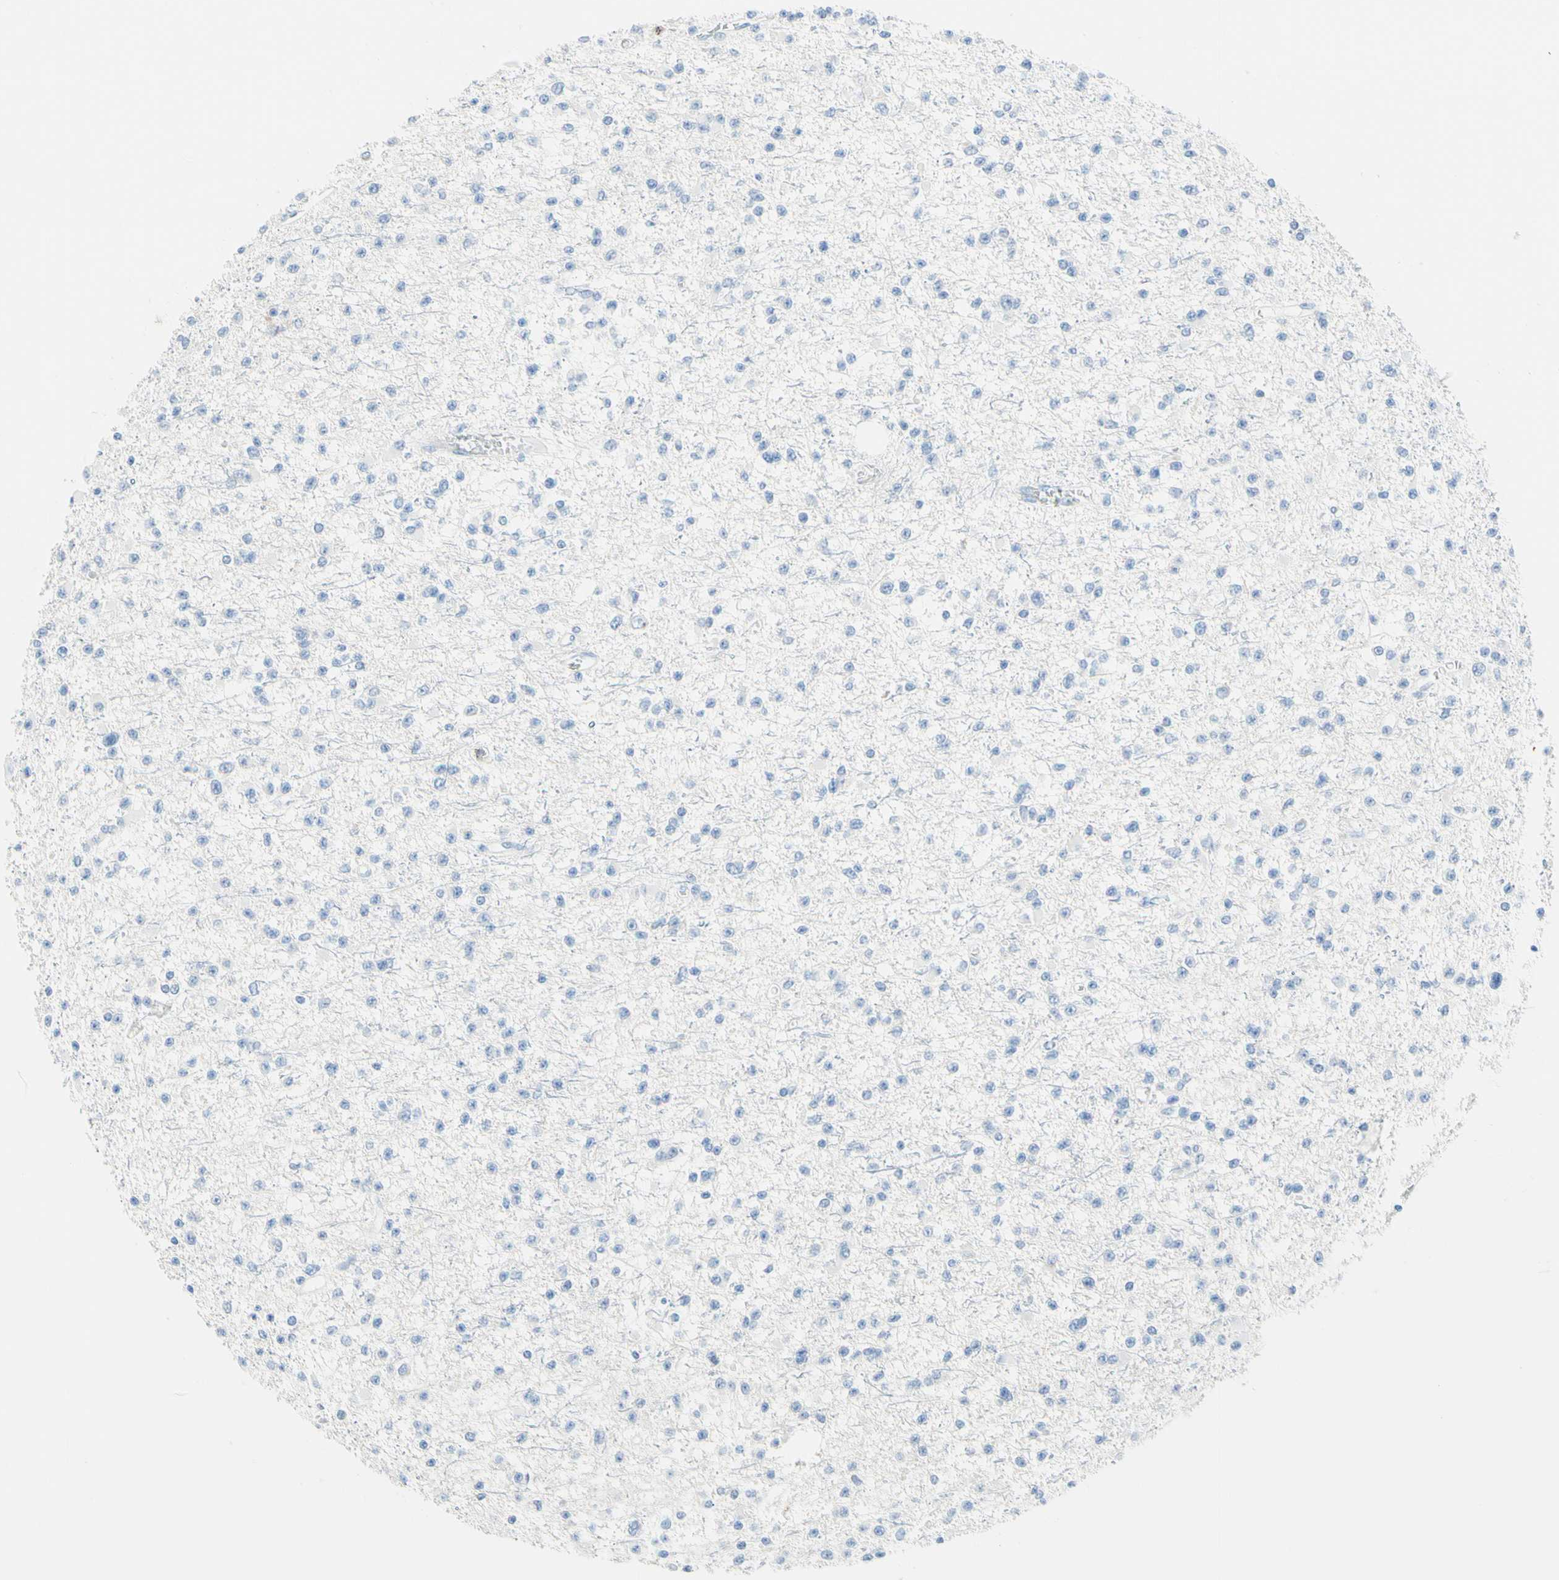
{"staining": {"intensity": "negative", "quantity": "none", "location": "none"}, "tissue": "glioma", "cell_type": "Tumor cells", "image_type": "cancer", "snomed": [{"axis": "morphology", "description": "Glioma, malignant, Low grade"}, {"axis": "topography", "description": "Brain"}], "caption": "The immunohistochemistry (IHC) image has no significant positivity in tumor cells of glioma tissue. (DAB immunohistochemistry (IHC) with hematoxylin counter stain).", "gene": "CYSLTR1", "patient": {"sex": "female", "age": 22}}